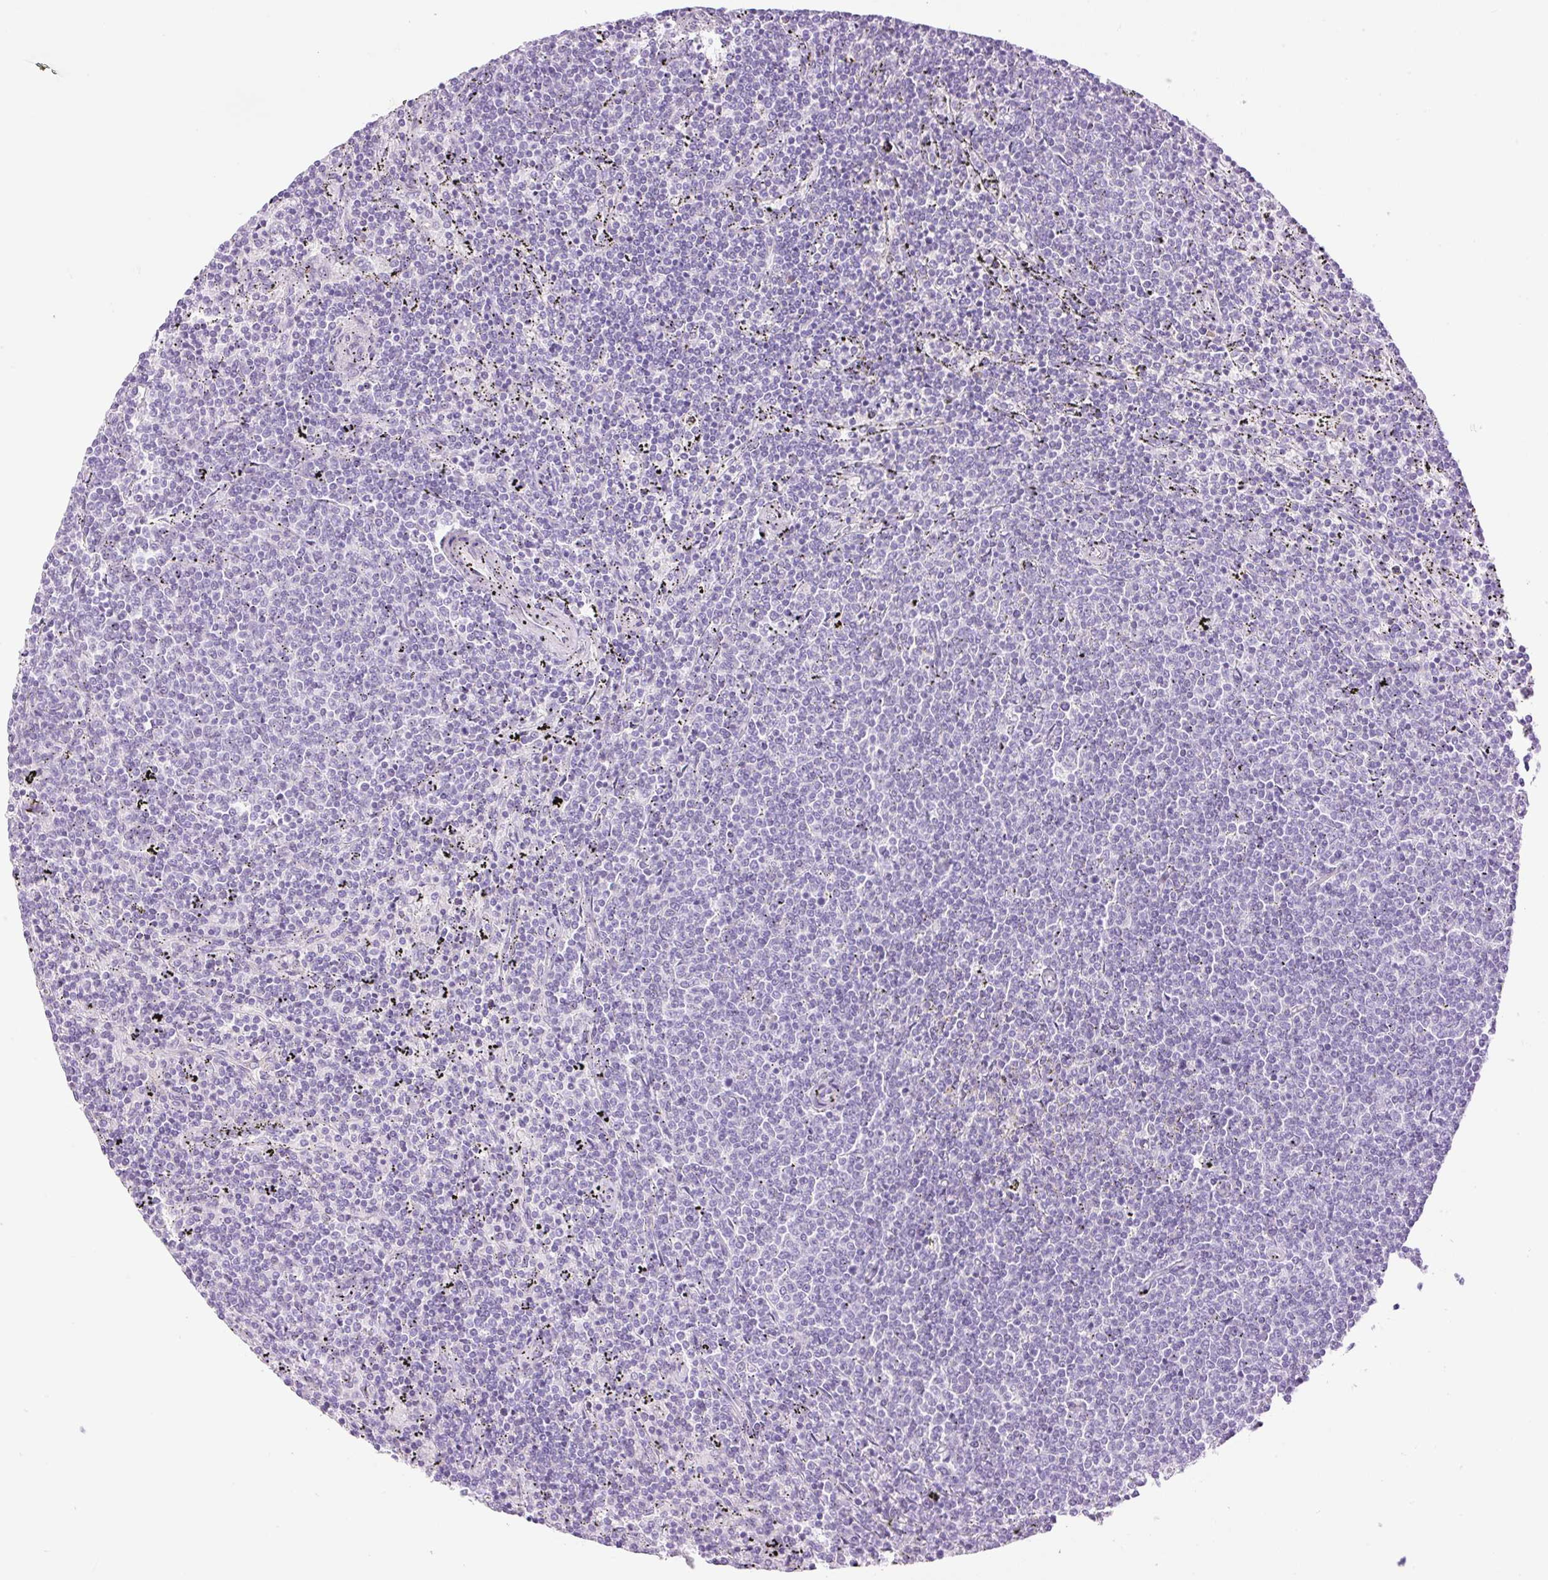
{"staining": {"intensity": "negative", "quantity": "none", "location": "none"}, "tissue": "lymphoma", "cell_type": "Tumor cells", "image_type": "cancer", "snomed": [{"axis": "morphology", "description": "Malignant lymphoma, non-Hodgkin's type, Low grade"}, {"axis": "topography", "description": "Spleen"}], "caption": "IHC of low-grade malignant lymphoma, non-Hodgkin's type reveals no staining in tumor cells.", "gene": "PALM3", "patient": {"sex": "female", "age": 50}}